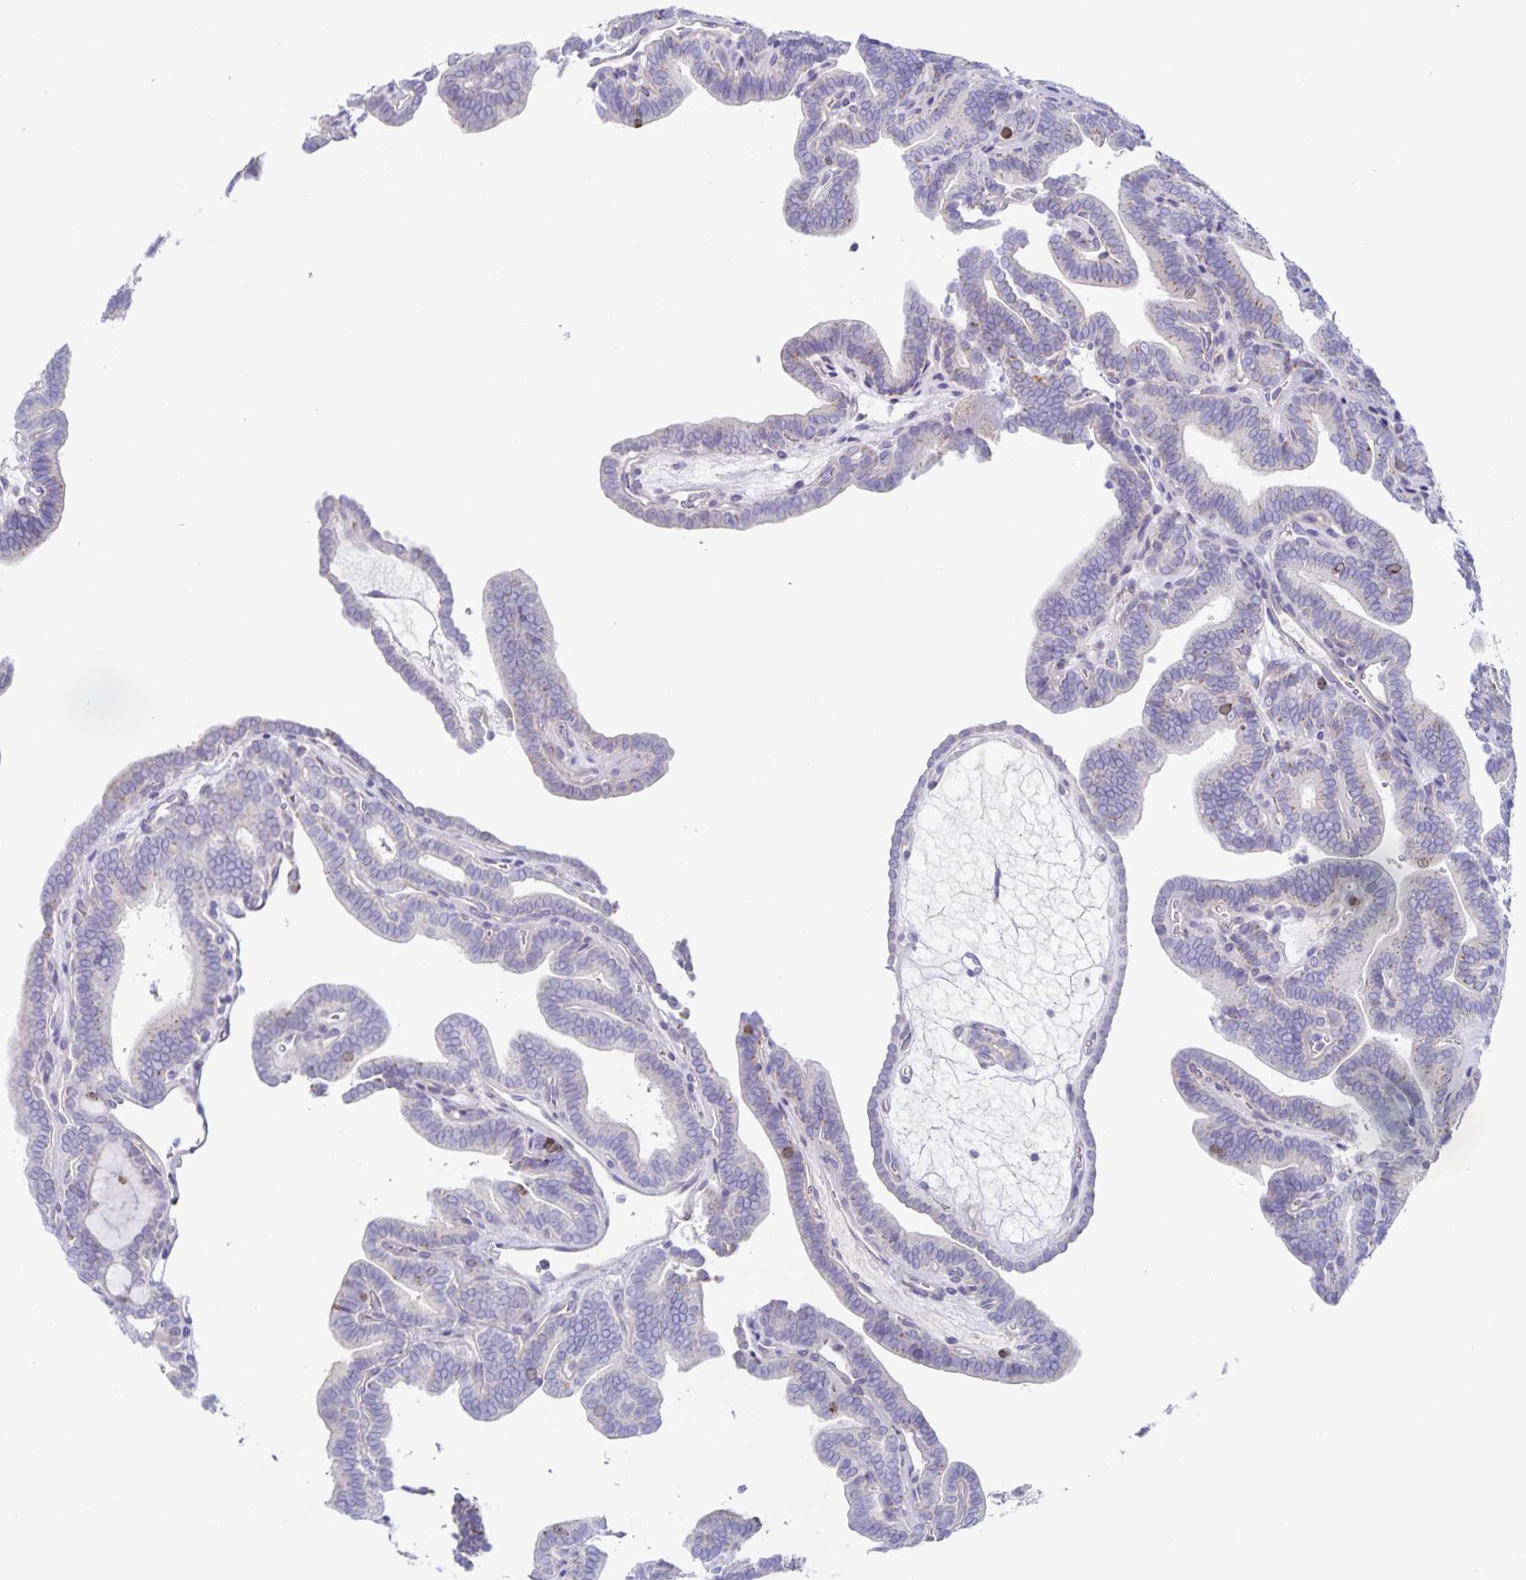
{"staining": {"intensity": "moderate", "quantity": "<25%", "location": "nuclear"}, "tissue": "thyroid cancer", "cell_type": "Tumor cells", "image_type": "cancer", "snomed": [{"axis": "morphology", "description": "Papillary adenocarcinoma, NOS"}, {"axis": "topography", "description": "Thyroid gland"}], "caption": "There is low levels of moderate nuclear positivity in tumor cells of thyroid papillary adenocarcinoma, as demonstrated by immunohistochemical staining (brown color).", "gene": "CENPH", "patient": {"sex": "female", "age": 21}}